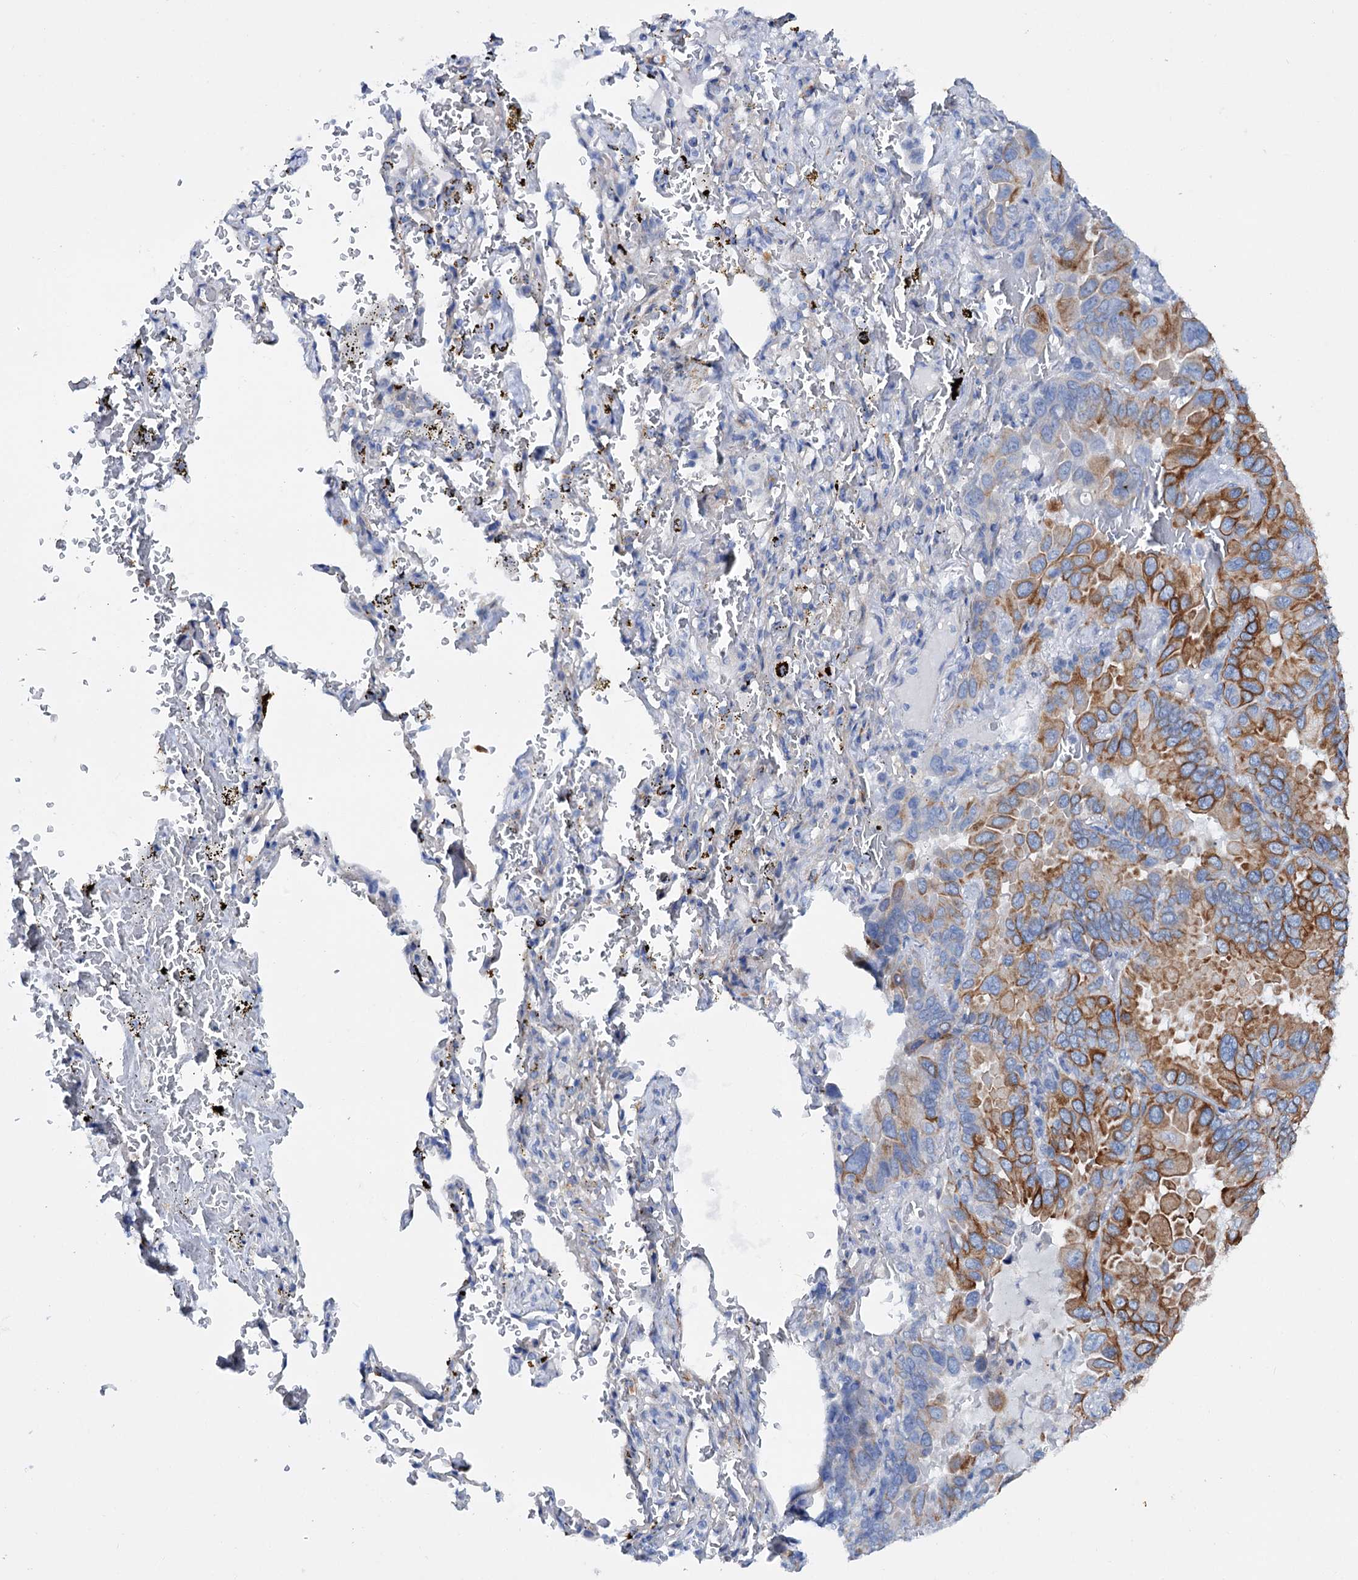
{"staining": {"intensity": "moderate", "quantity": ">75%", "location": "cytoplasmic/membranous"}, "tissue": "lung cancer", "cell_type": "Tumor cells", "image_type": "cancer", "snomed": [{"axis": "morphology", "description": "Adenocarcinoma, NOS"}, {"axis": "topography", "description": "Lung"}], "caption": "Lung cancer stained with DAB immunohistochemistry (IHC) demonstrates medium levels of moderate cytoplasmic/membranous staining in approximately >75% of tumor cells. The staining was performed using DAB, with brown indicating positive protein expression. Nuclei are stained blue with hematoxylin.", "gene": "FAAP20", "patient": {"sex": "male", "age": 64}}